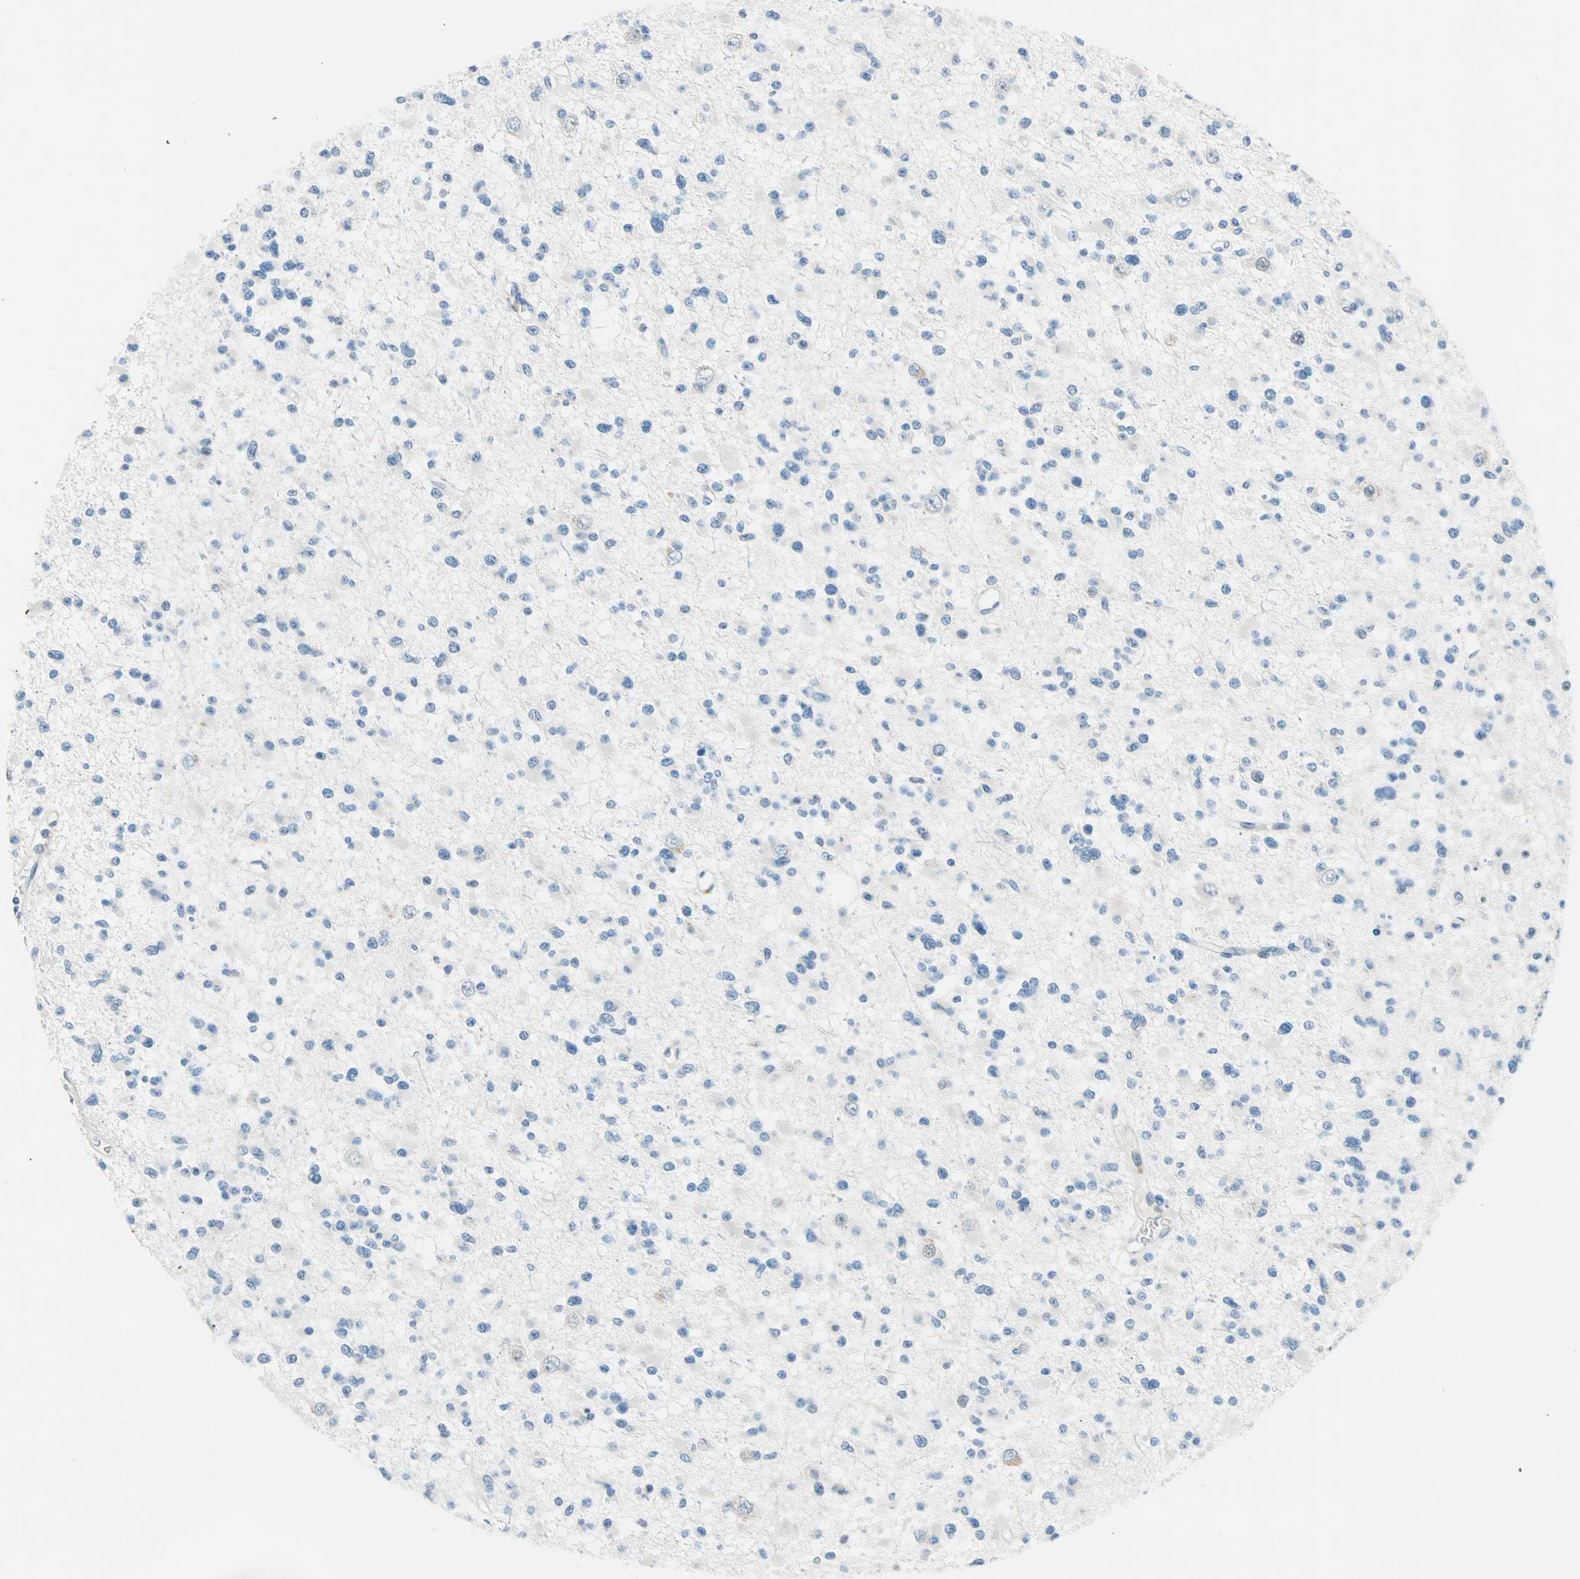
{"staining": {"intensity": "negative", "quantity": "none", "location": "none"}, "tissue": "glioma", "cell_type": "Tumor cells", "image_type": "cancer", "snomed": [{"axis": "morphology", "description": "Glioma, malignant, Low grade"}, {"axis": "topography", "description": "Brain"}], "caption": "Protein analysis of glioma shows no significant staining in tumor cells.", "gene": "TMEM163", "patient": {"sex": "female", "age": 22}}